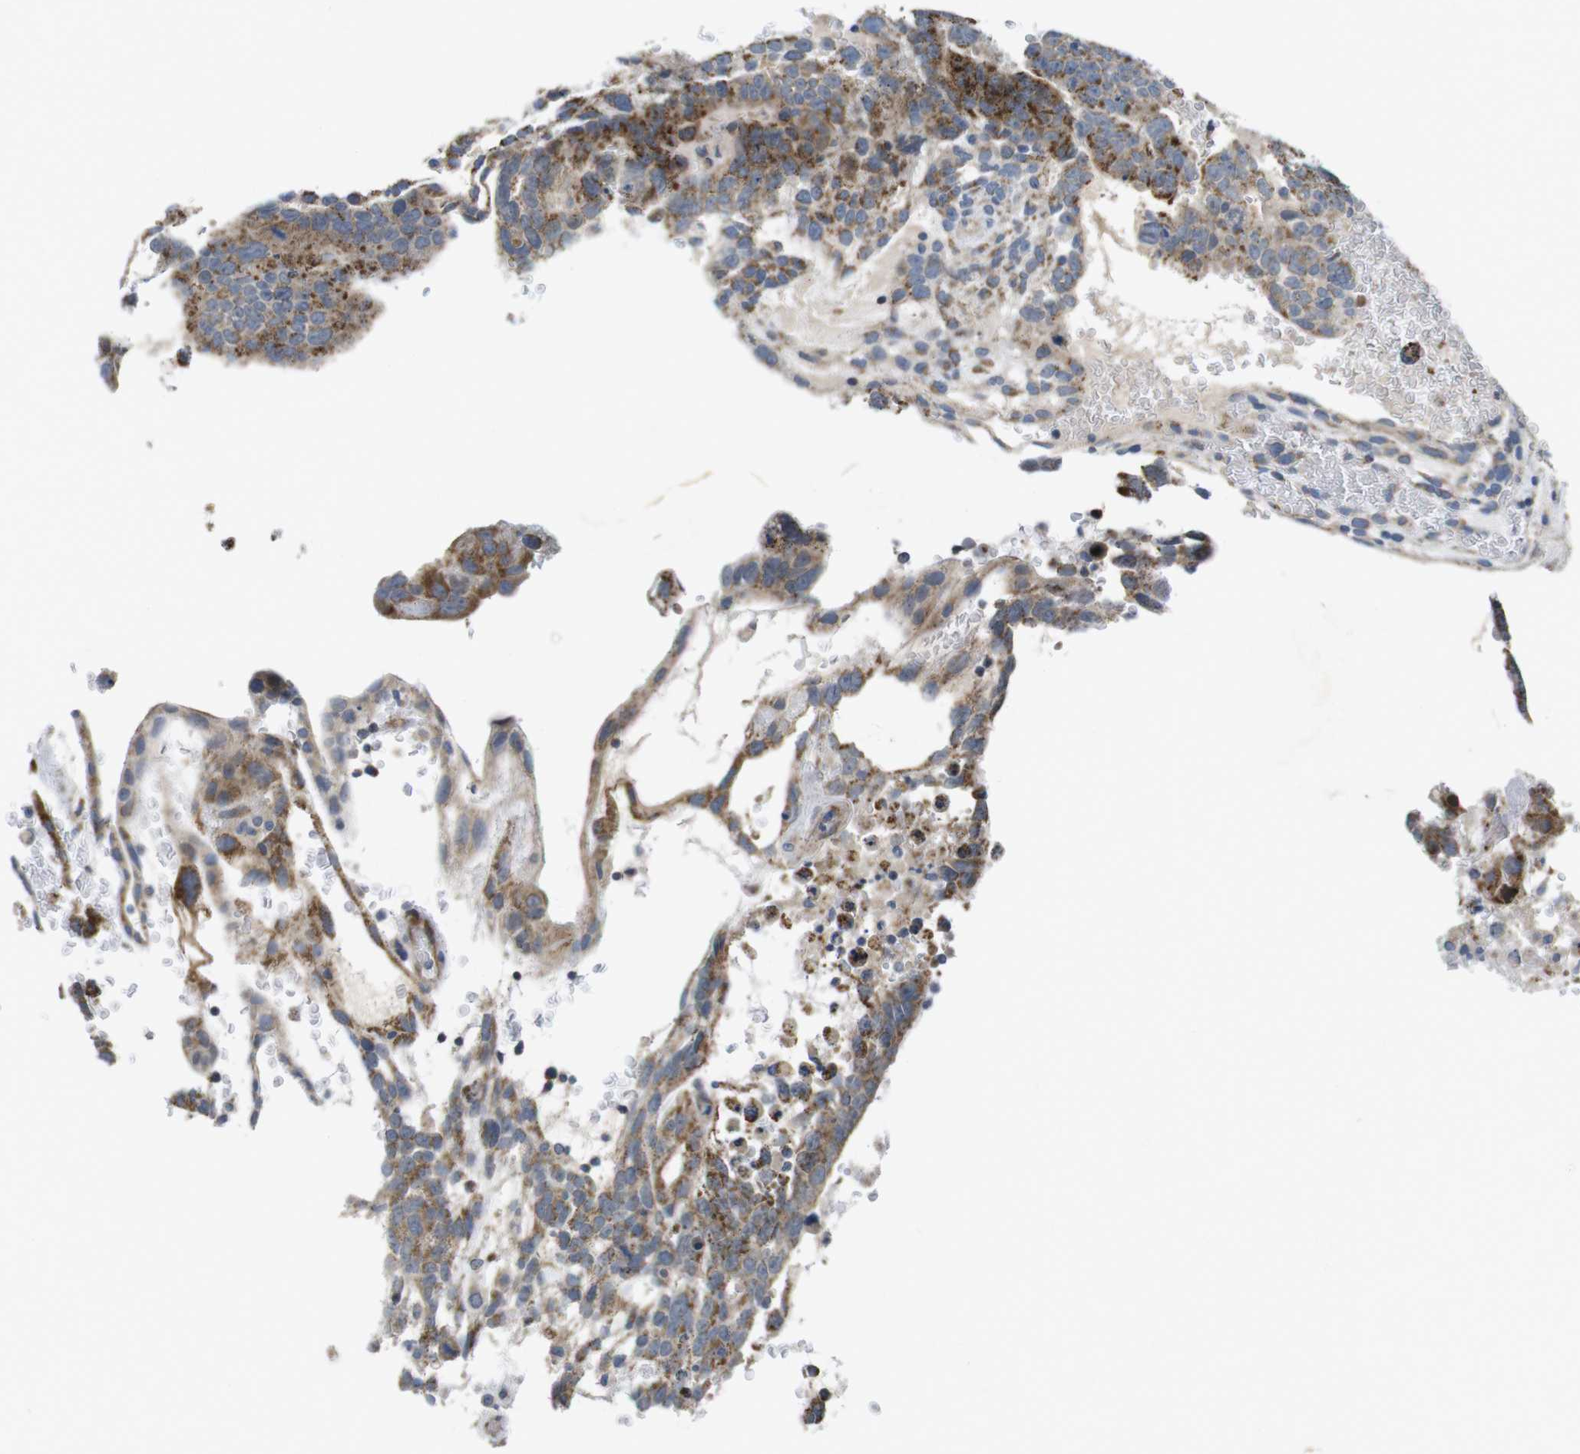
{"staining": {"intensity": "moderate", "quantity": ">75%", "location": "cytoplasmic/membranous"}, "tissue": "testis cancer", "cell_type": "Tumor cells", "image_type": "cancer", "snomed": [{"axis": "morphology", "description": "Seminoma, NOS"}, {"axis": "morphology", "description": "Carcinoma, Embryonal, NOS"}, {"axis": "topography", "description": "Testis"}], "caption": "Protein expression analysis of human testis embryonal carcinoma reveals moderate cytoplasmic/membranous staining in approximately >75% of tumor cells. The staining was performed using DAB, with brown indicating positive protein expression. Nuclei are stained blue with hematoxylin.", "gene": "MARCHF1", "patient": {"sex": "male", "age": 52}}